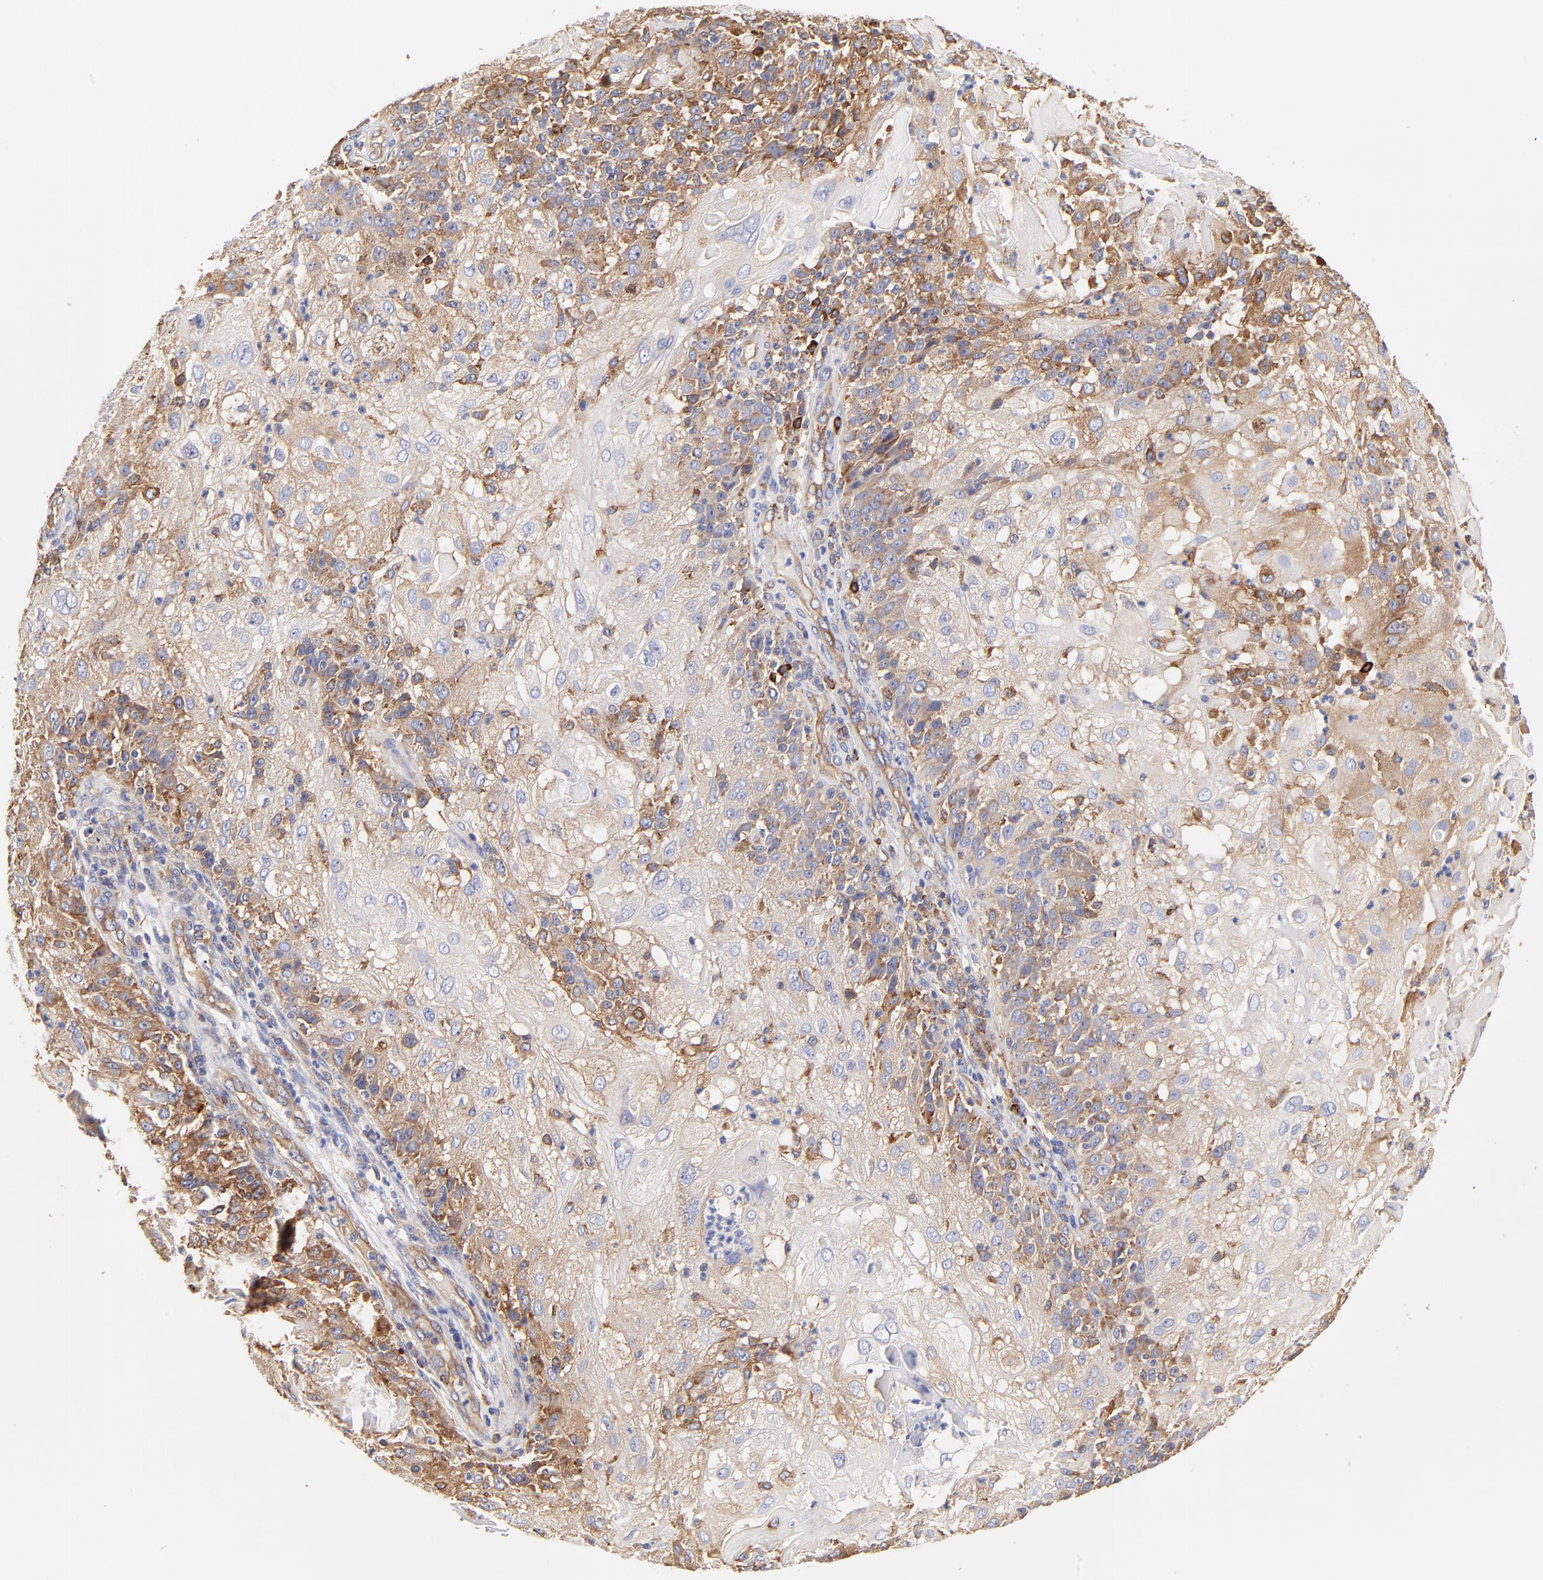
{"staining": {"intensity": "moderate", "quantity": ">75%", "location": "cytoplasmic/membranous"}, "tissue": "skin cancer", "cell_type": "Tumor cells", "image_type": "cancer", "snomed": [{"axis": "morphology", "description": "Normal tissue, NOS"}, {"axis": "morphology", "description": "Squamous cell carcinoma, NOS"}, {"axis": "topography", "description": "Skin"}], "caption": "The image reveals immunohistochemical staining of skin cancer (squamous cell carcinoma). There is moderate cytoplasmic/membranous positivity is present in approximately >75% of tumor cells.", "gene": "CD2AP", "patient": {"sex": "female", "age": 83}}